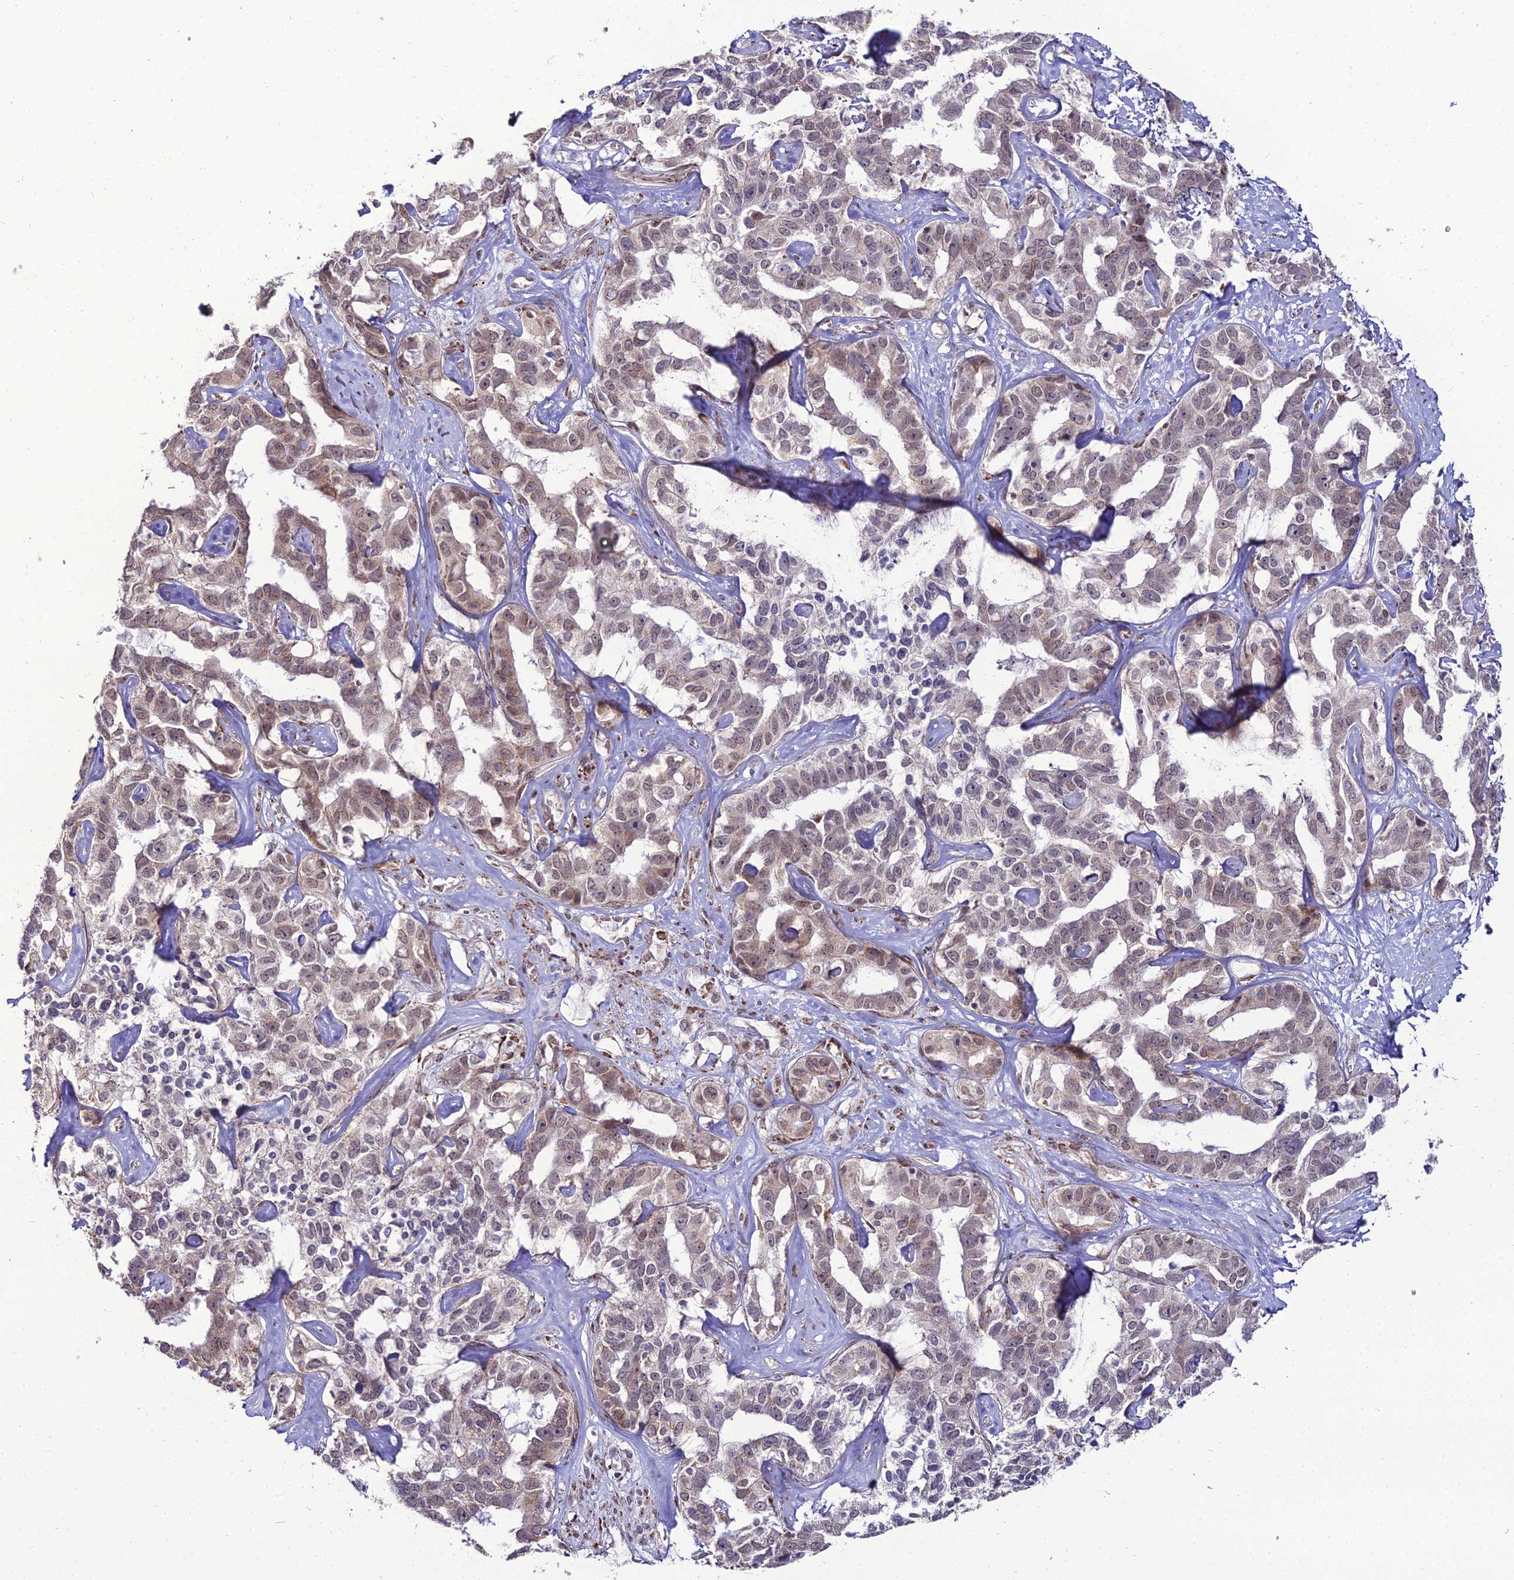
{"staining": {"intensity": "weak", "quantity": "25%-75%", "location": "cytoplasmic/membranous"}, "tissue": "liver cancer", "cell_type": "Tumor cells", "image_type": "cancer", "snomed": [{"axis": "morphology", "description": "Cholangiocarcinoma"}, {"axis": "topography", "description": "Liver"}], "caption": "A histopathology image showing weak cytoplasmic/membranous staining in approximately 25%-75% of tumor cells in liver cancer, as visualized by brown immunohistochemical staining.", "gene": "TROAP", "patient": {"sex": "male", "age": 59}}